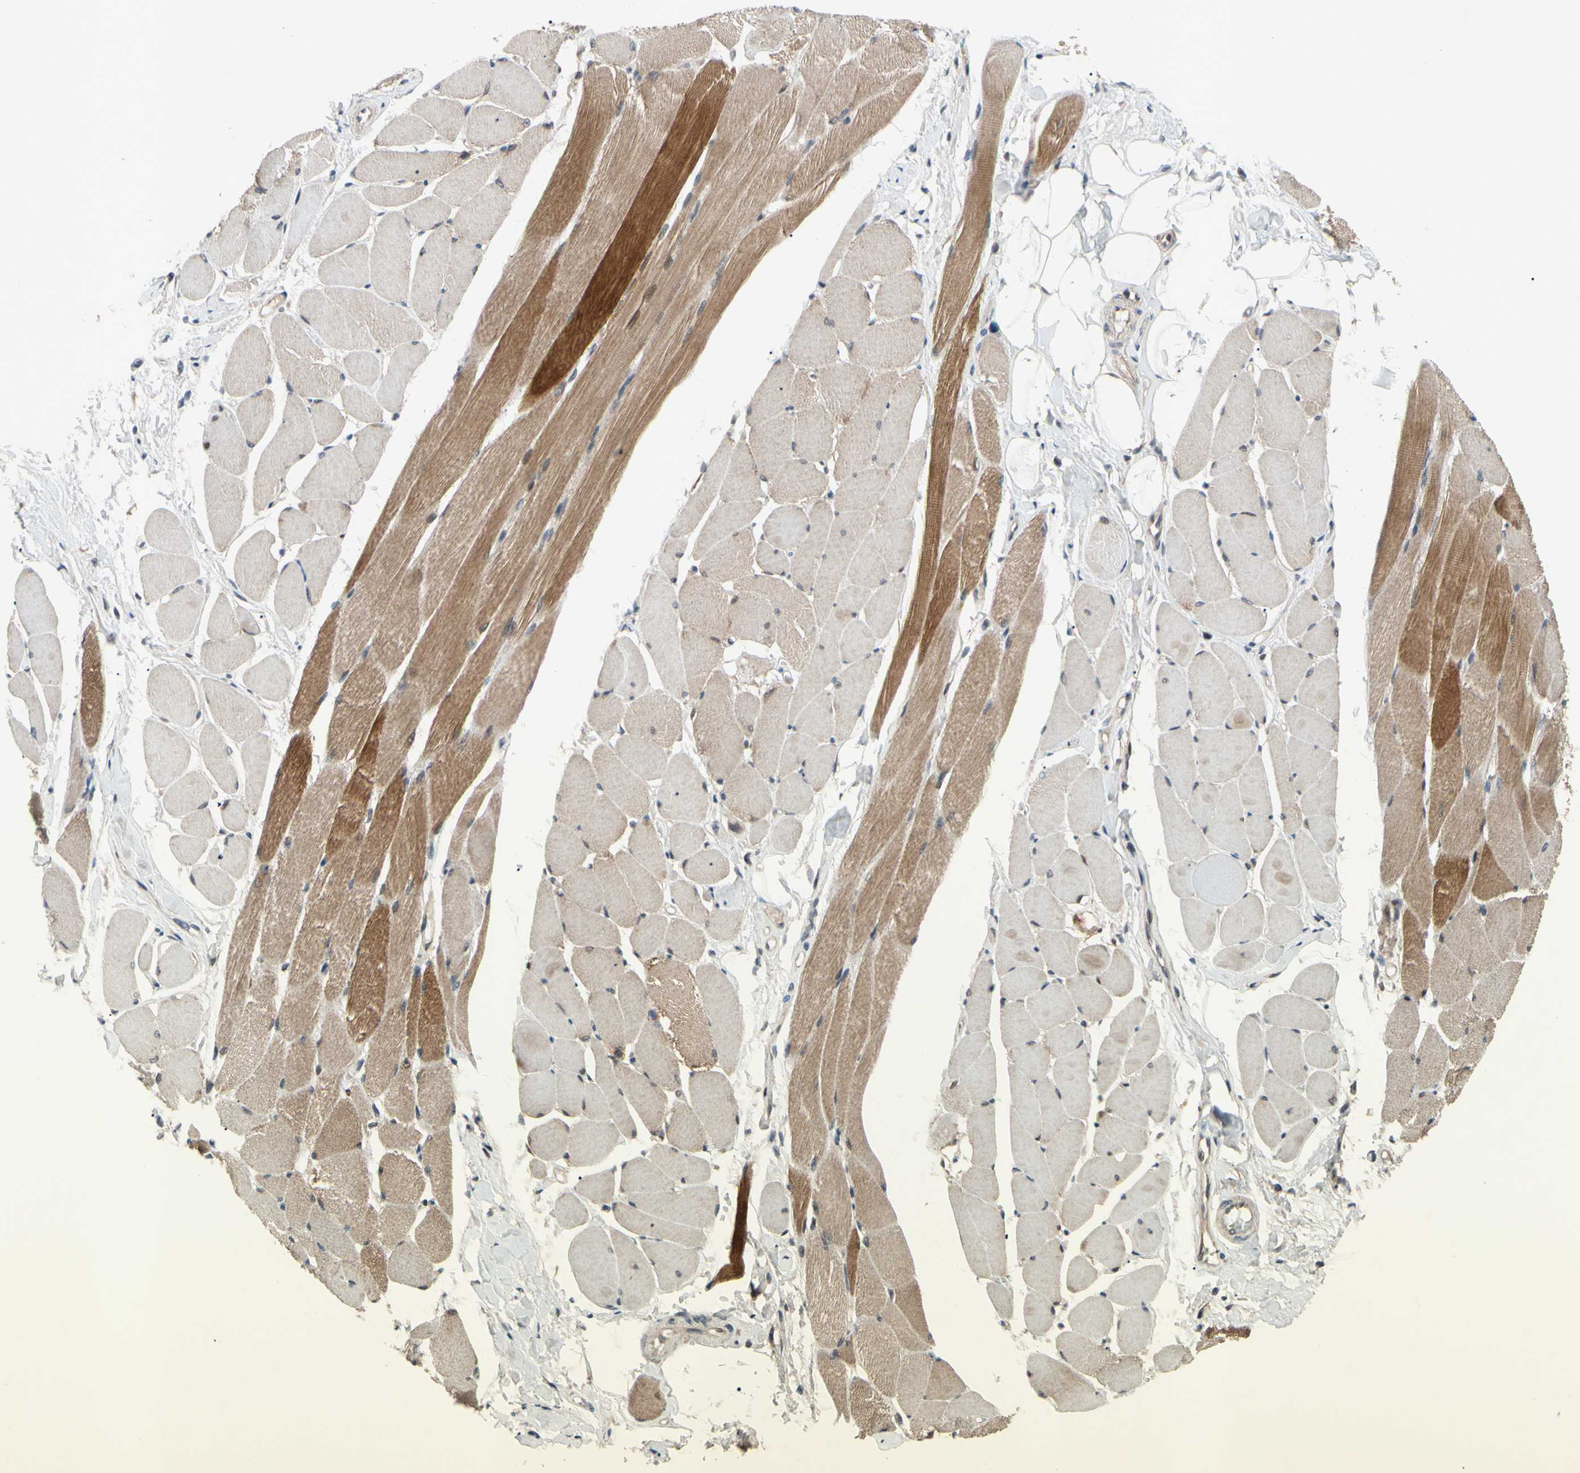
{"staining": {"intensity": "moderate", "quantity": "25%-75%", "location": "cytoplasmic/membranous"}, "tissue": "skeletal muscle", "cell_type": "Myocytes", "image_type": "normal", "snomed": [{"axis": "morphology", "description": "Normal tissue, NOS"}, {"axis": "topography", "description": "Skeletal muscle"}, {"axis": "topography", "description": "Peripheral nerve tissue"}], "caption": "Myocytes display moderate cytoplasmic/membranous staining in about 25%-75% of cells in normal skeletal muscle. (DAB IHC with brightfield microscopy, high magnification).", "gene": "CD164", "patient": {"sex": "female", "age": 84}}